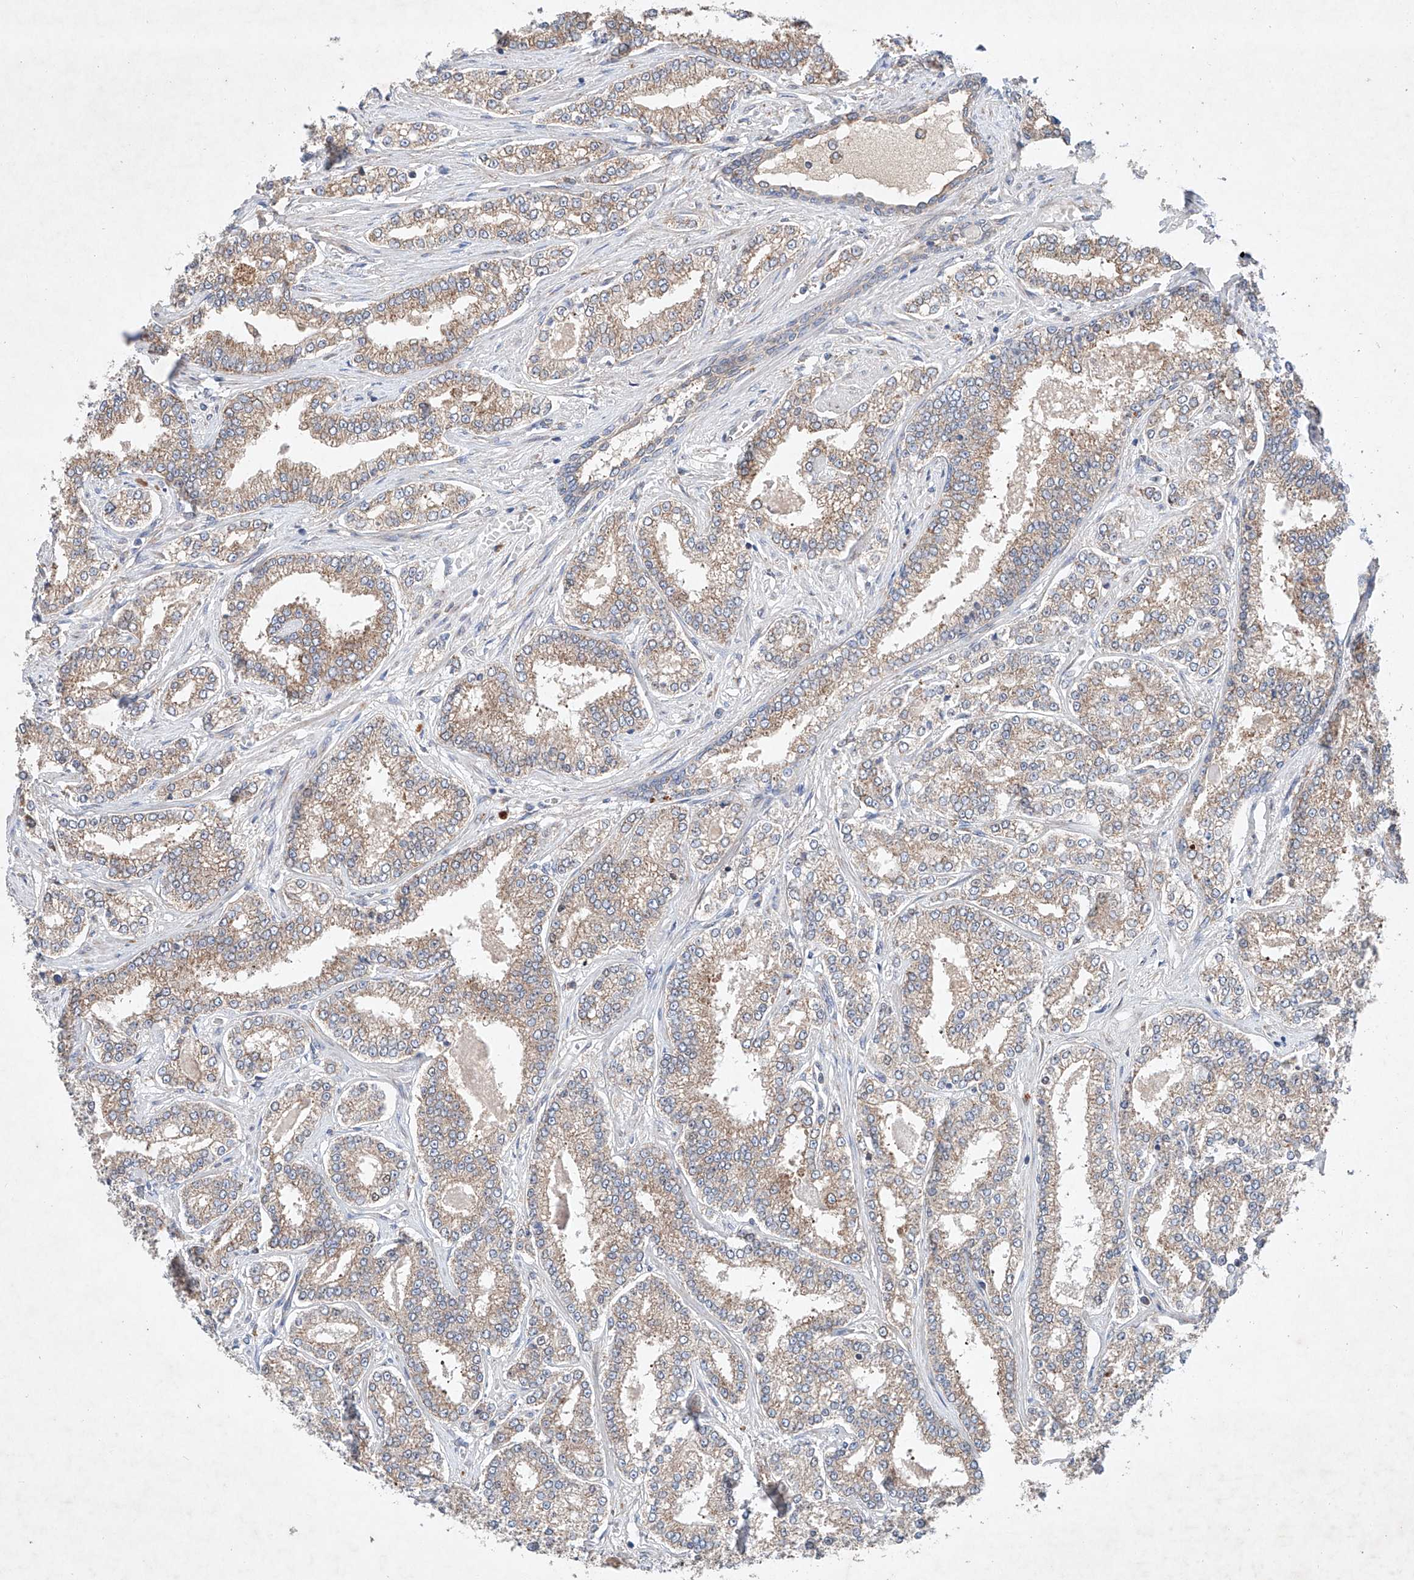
{"staining": {"intensity": "weak", "quantity": ">75%", "location": "cytoplasmic/membranous"}, "tissue": "prostate cancer", "cell_type": "Tumor cells", "image_type": "cancer", "snomed": [{"axis": "morphology", "description": "Normal tissue, NOS"}, {"axis": "morphology", "description": "Adenocarcinoma, High grade"}, {"axis": "topography", "description": "Prostate"}], "caption": "Human prostate cancer stained with a brown dye reveals weak cytoplasmic/membranous positive expression in about >75% of tumor cells.", "gene": "FASTK", "patient": {"sex": "male", "age": 83}}